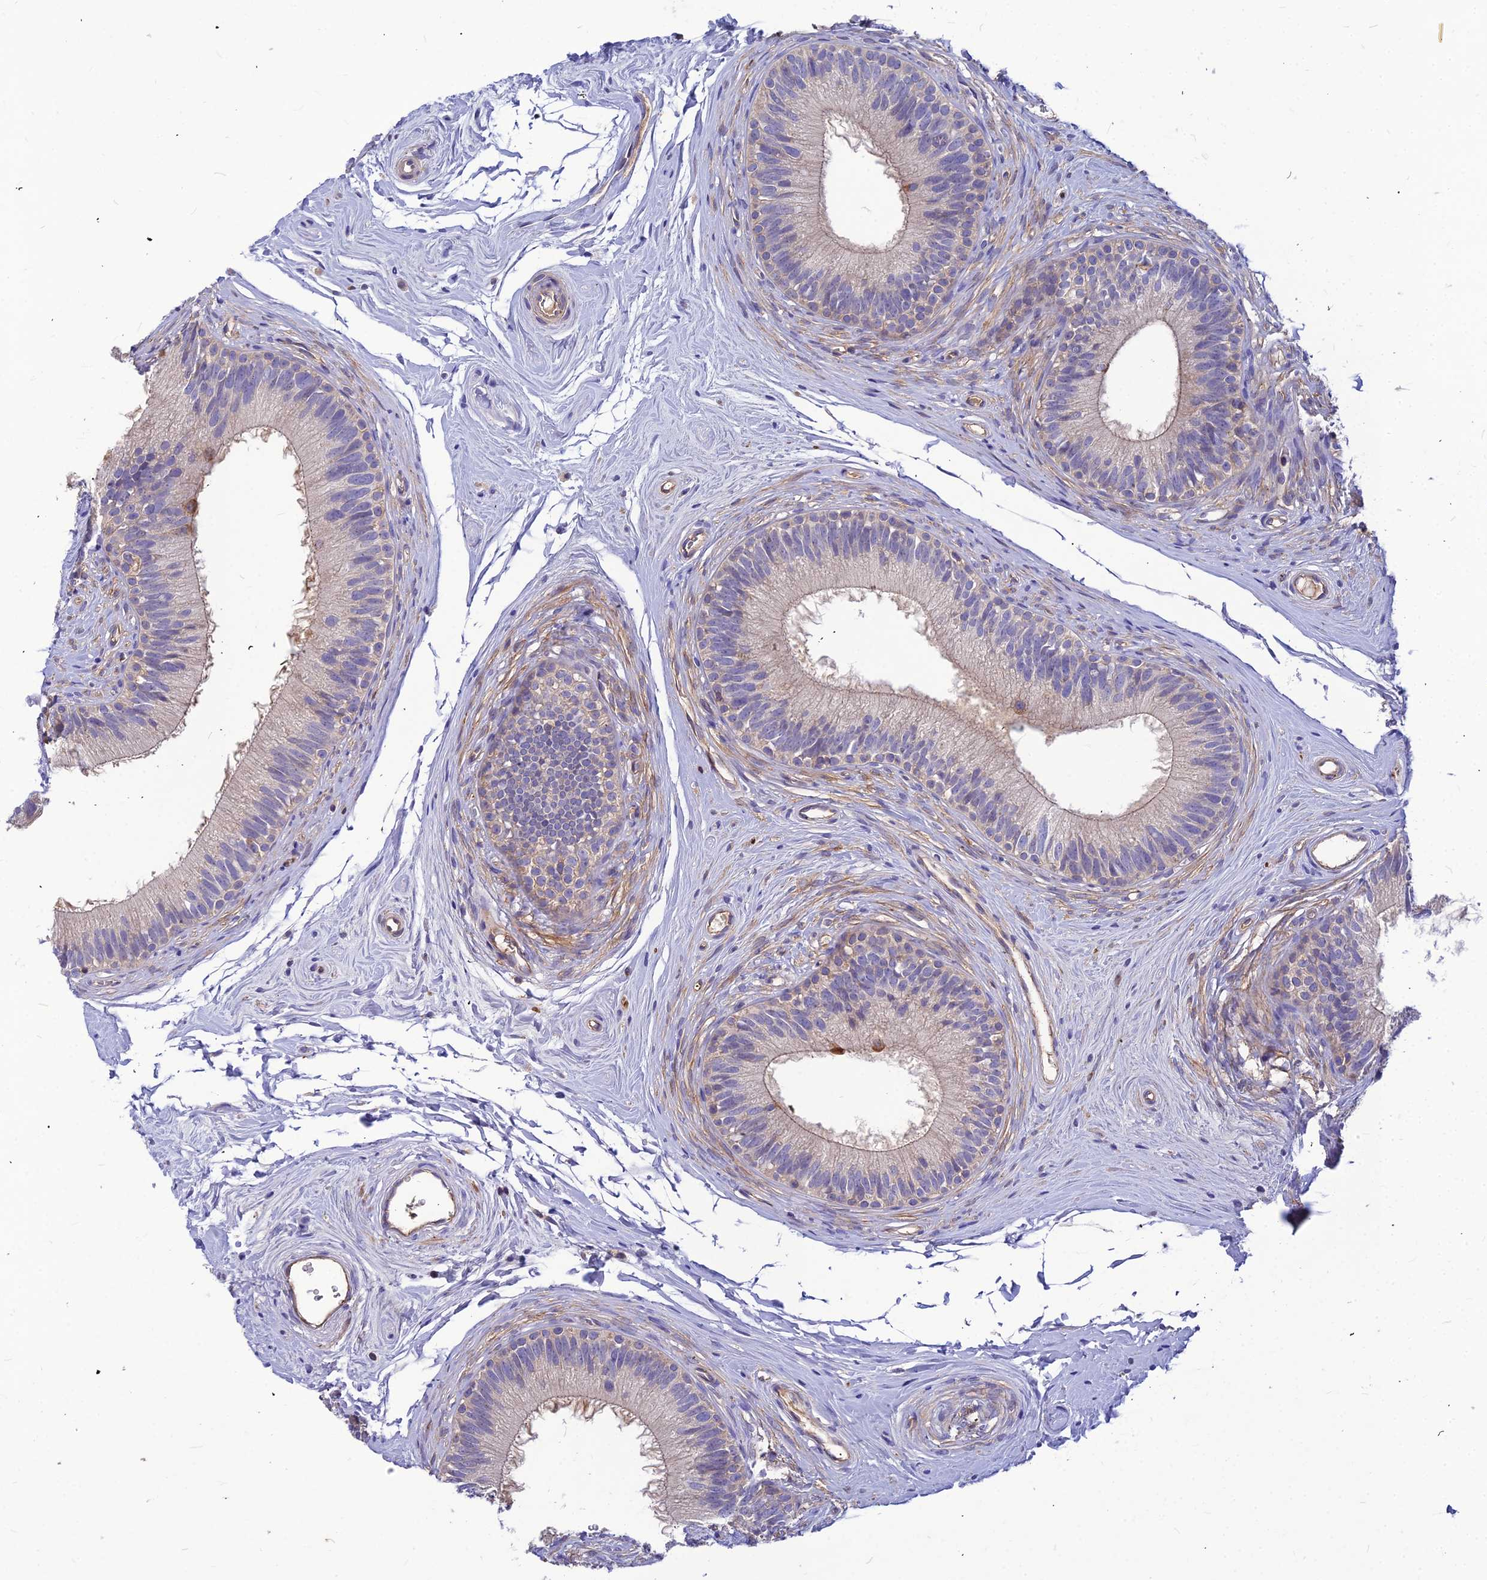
{"staining": {"intensity": "weak", "quantity": "<25%", "location": "cytoplasmic/membranous"}, "tissue": "epididymis", "cell_type": "Glandular cells", "image_type": "normal", "snomed": [{"axis": "morphology", "description": "Normal tissue, NOS"}, {"axis": "topography", "description": "Epididymis"}], "caption": "IHC image of benign epididymis stained for a protein (brown), which demonstrates no positivity in glandular cells. Brightfield microscopy of IHC stained with DAB (3,3'-diaminobenzidine) (brown) and hematoxylin (blue), captured at high magnification.", "gene": "ASPHD1", "patient": {"sex": "male", "age": 33}}